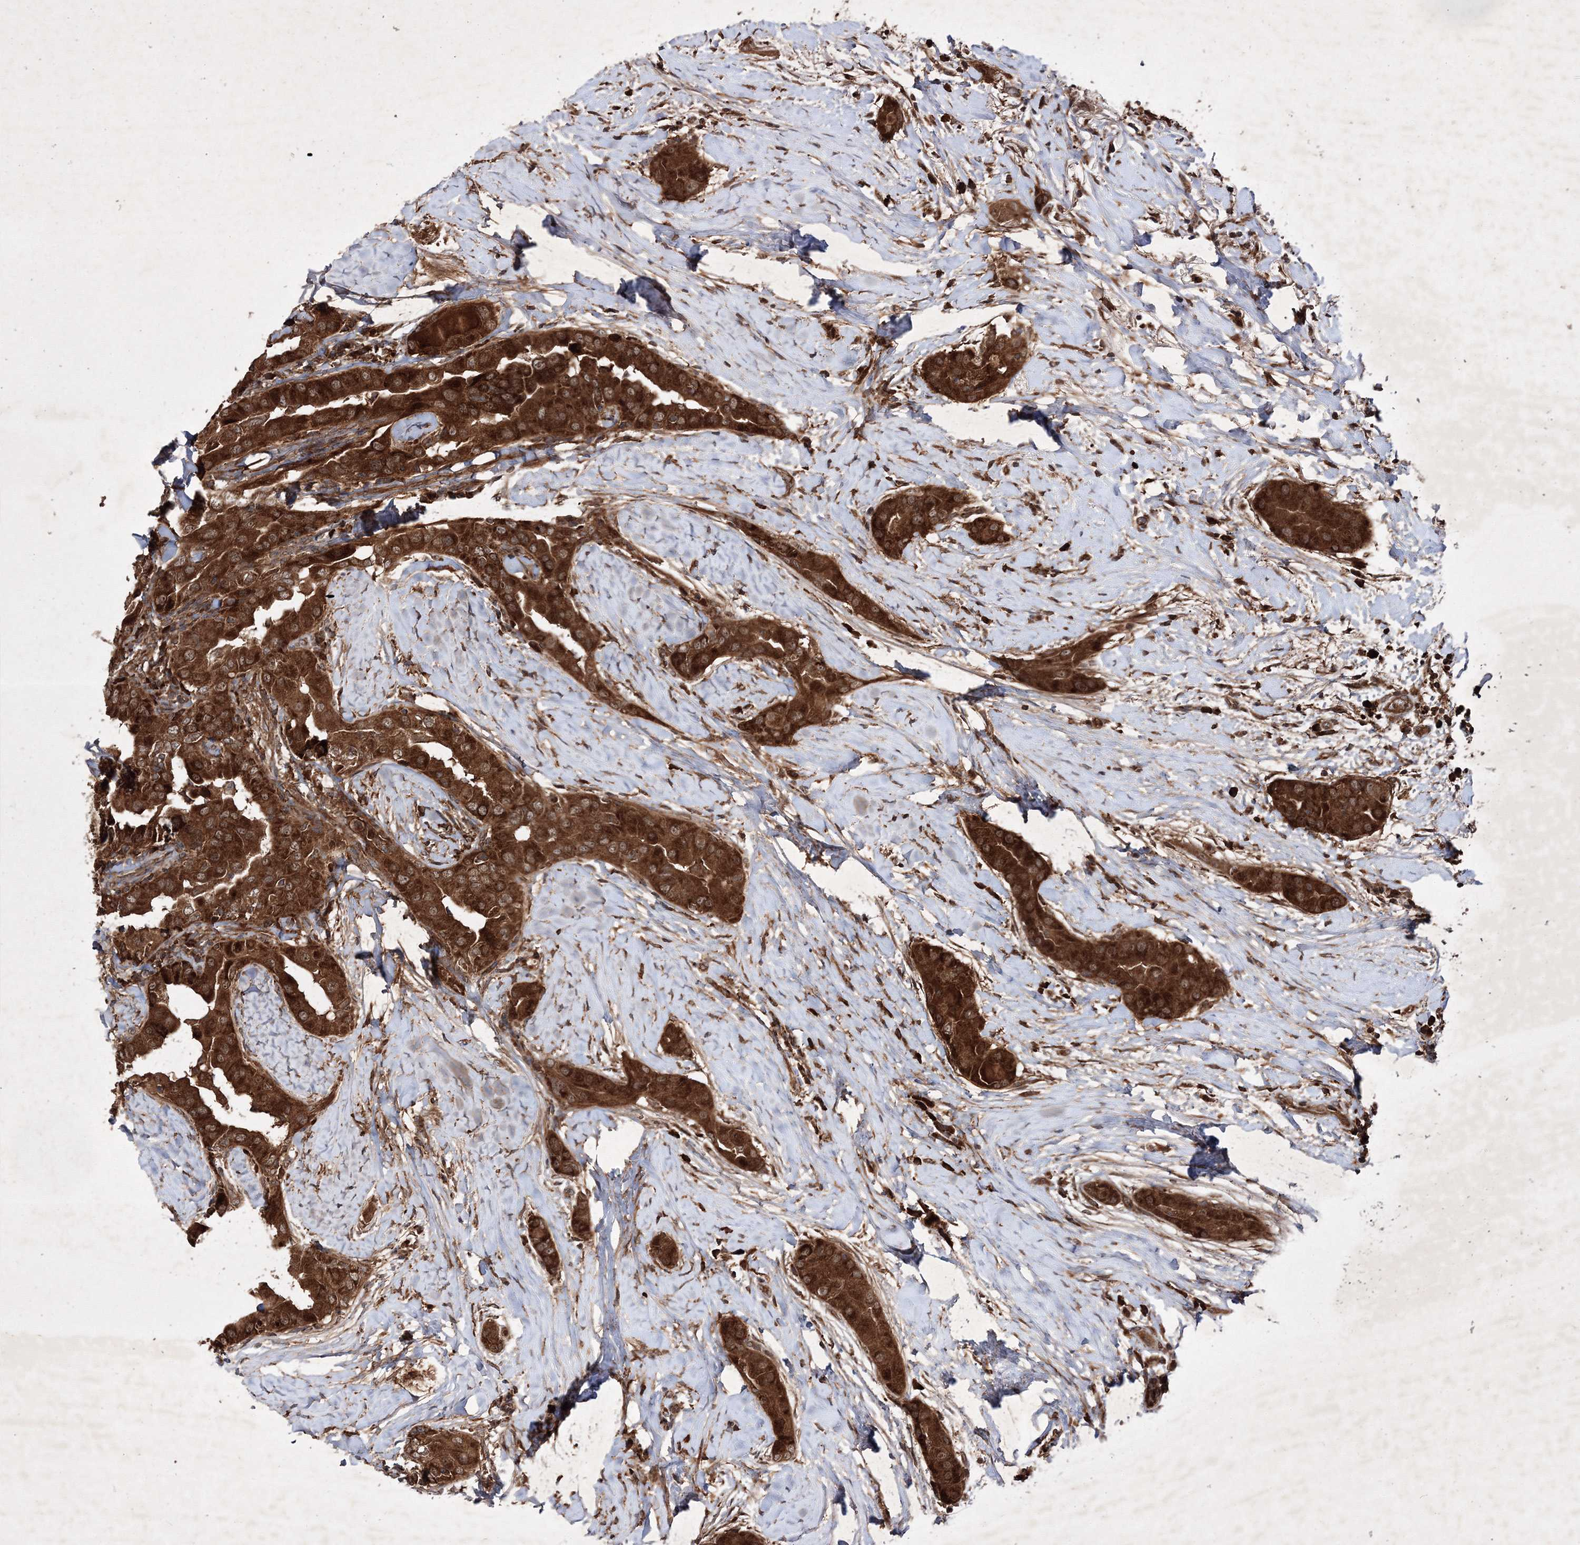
{"staining": {"intensity": "strong", "quantity": ">75%", "location": "cytoplasmic/membranous"}, "tissue": "thyroid cancer", "cell_type": "Tumor cells", "image_type": "cancer", "snomed": [{"axis": "morphology", "description": "Papillary adenocarcinoma, NOS"}, {"axis": "topography", "description": "Thyroid gland"}], "caption": "Immunohistochemical staining of human thyroid cancer demonstrates strong cytoplasmic/membranous protein positivity in approximately >75% of tumor cells. (DAB = brown stain, brightfield microscopy at high magnification).", "gene": "DNAJC13", "patient": {"sex": "male", "age": 33}}